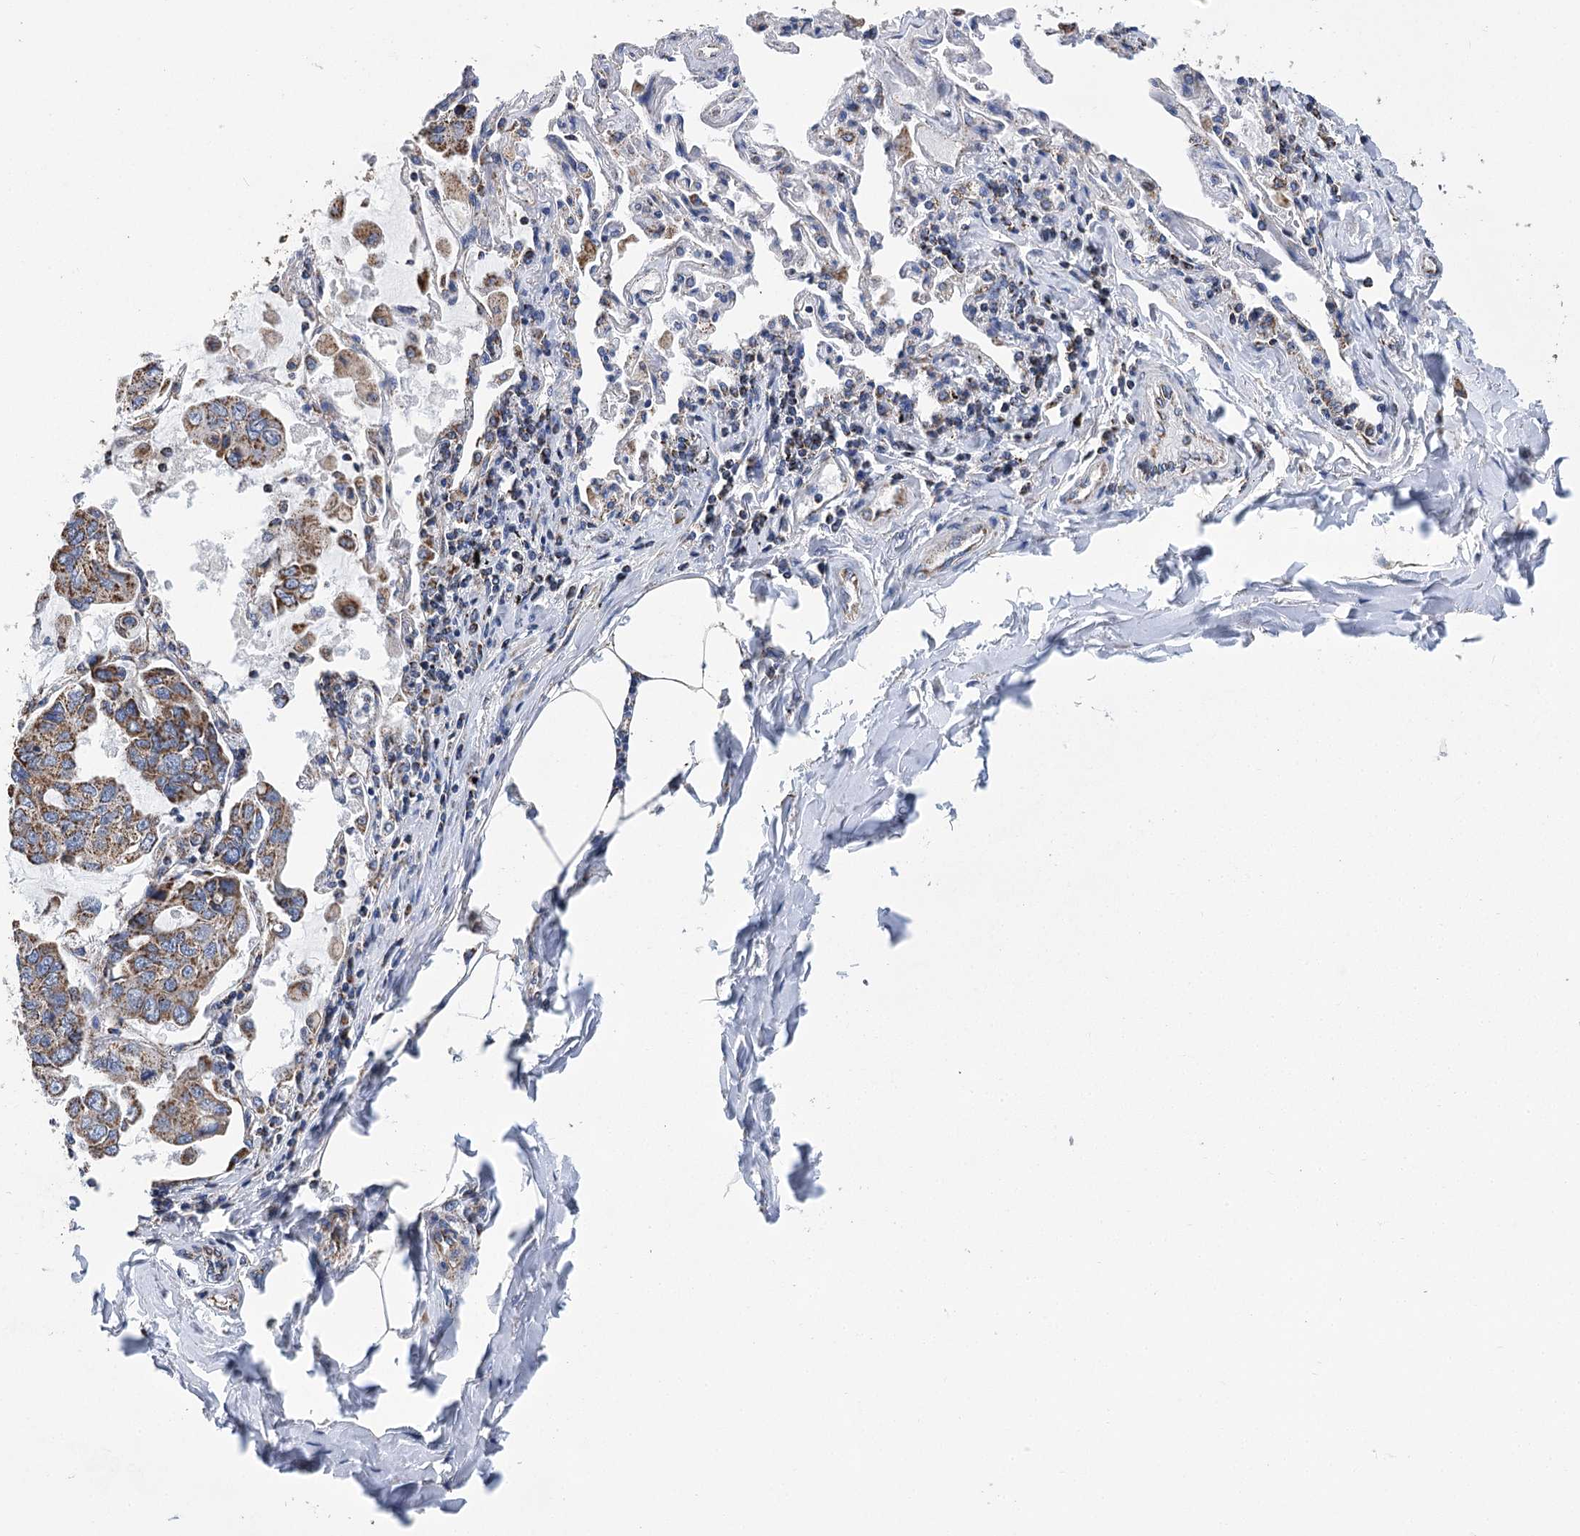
{"staining": {"intensity": "moderate", "quantity": ">75%", "location": "cytoplasmic/membranous"}, "tissue": "lung cancer", "cell_type": "Tumor cells", "image_type": "cancer", "snomed": [{"axis": "morphology", "description": "Adenocarcinoma, NOS"}, {"axis": "topography", "description": "Lung"}], "caption": "The micrograph shows a brown stain indicating the presence of a protein in the cytoplasmic/membranous of tumor cells in lung cancer (adenocarcinoma).", "gene": "CCDC73", "patient": {"sex": "male", "age": 64}}